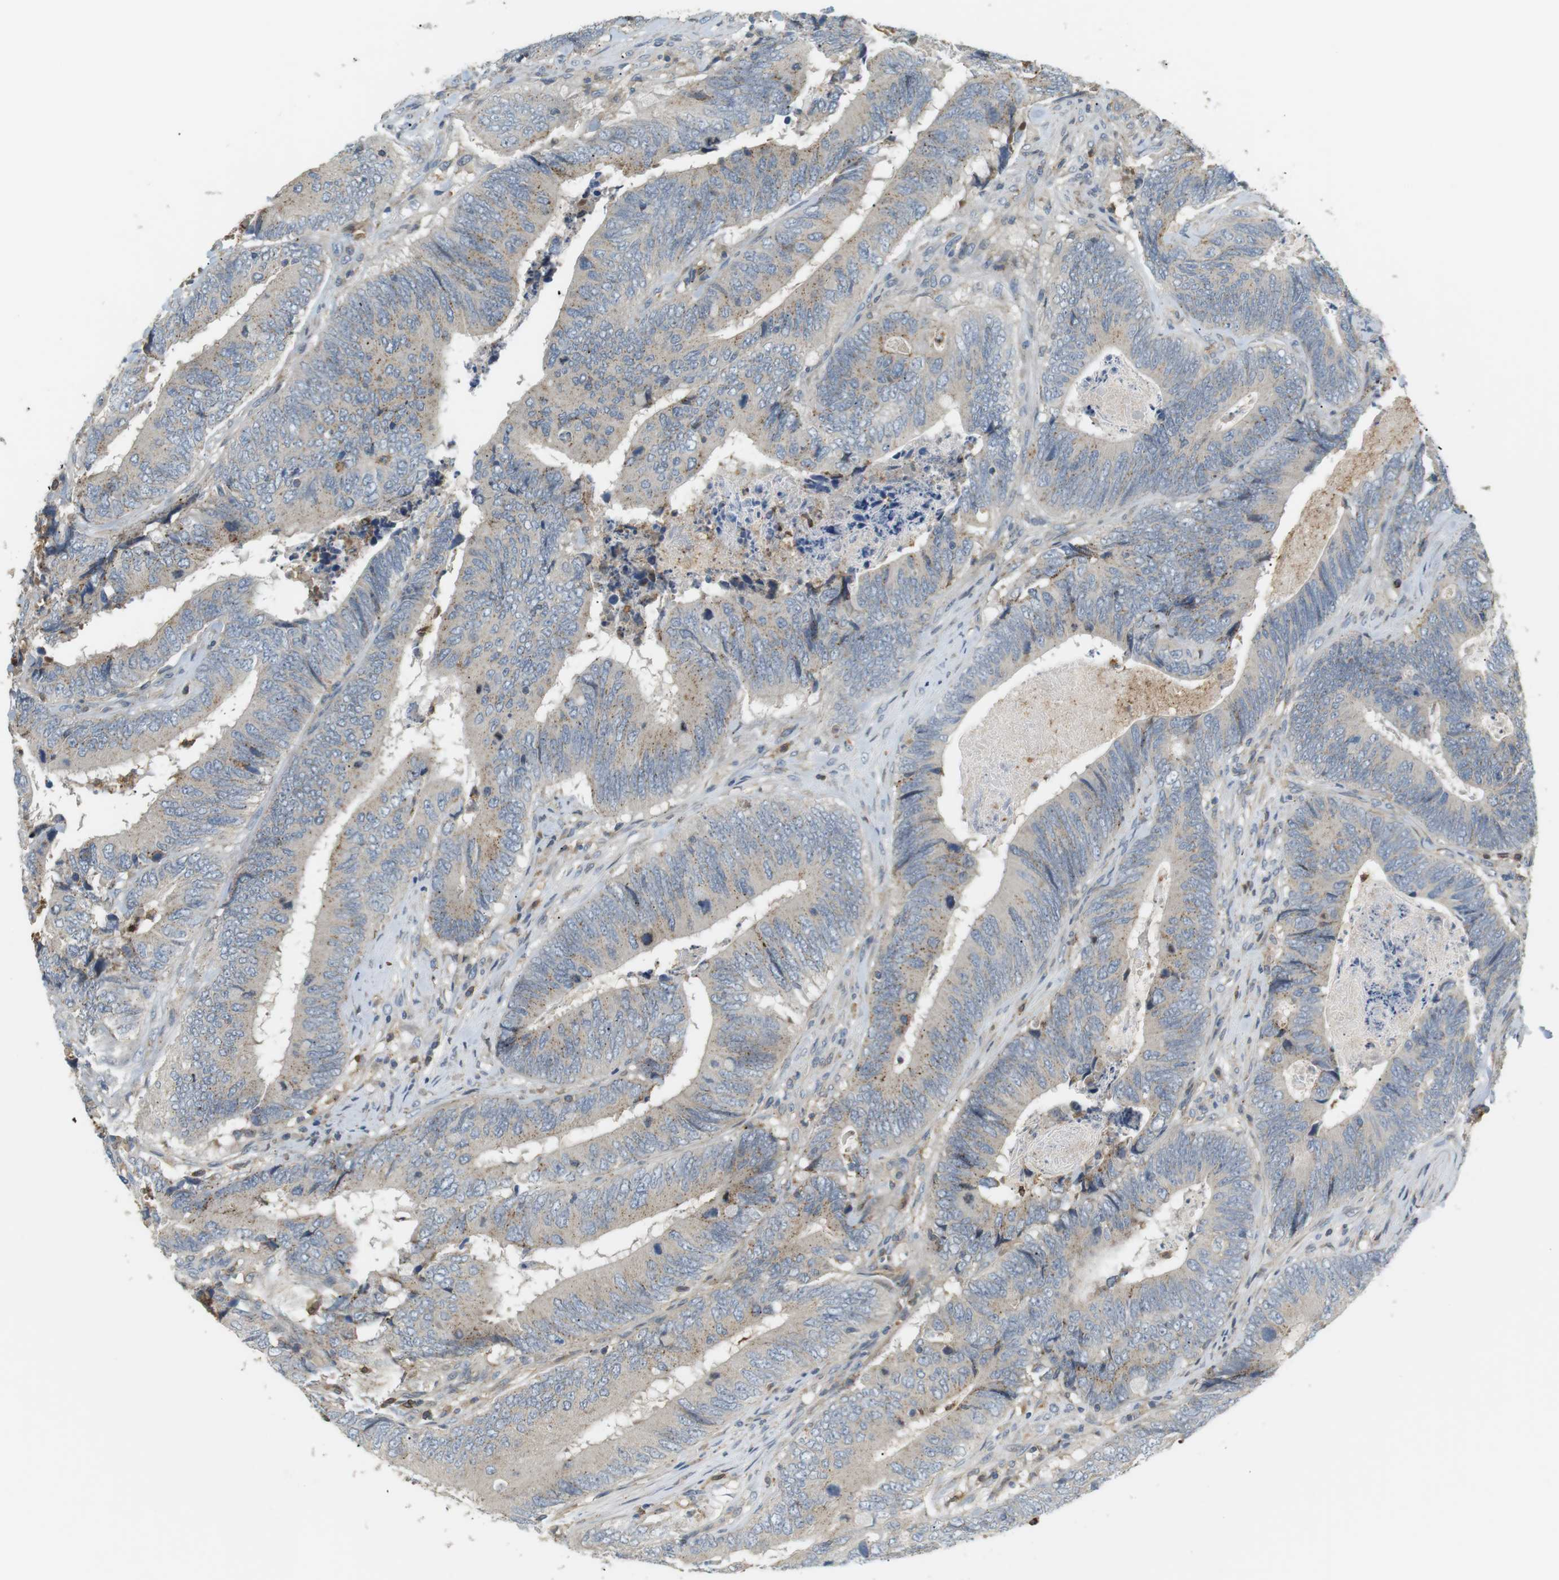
{"staining": {"intensity": "weak", "quantity": ">75%", "location": "cytoplasmic/membranous"}, "tissue": "colorectal cancer", "cell_type": "Tumor cells", "image_type": "cancer", "snomed": [{"axis": "morphology", "description": "Normal tissue, NOS"}, {"axis": "morphology", "description": "Adenocarcinoma, NOS"}, {"axis": "topography", "description": "Colon"}], "caption": "Approximately >75% of tumor cells in colorectal cancer show weak cytoplasmic/membranous protein expression as visualized by brown immunohistochemical staining.", "gene": "P2RY1", "patient": {"sex": "male", "age": 56}}